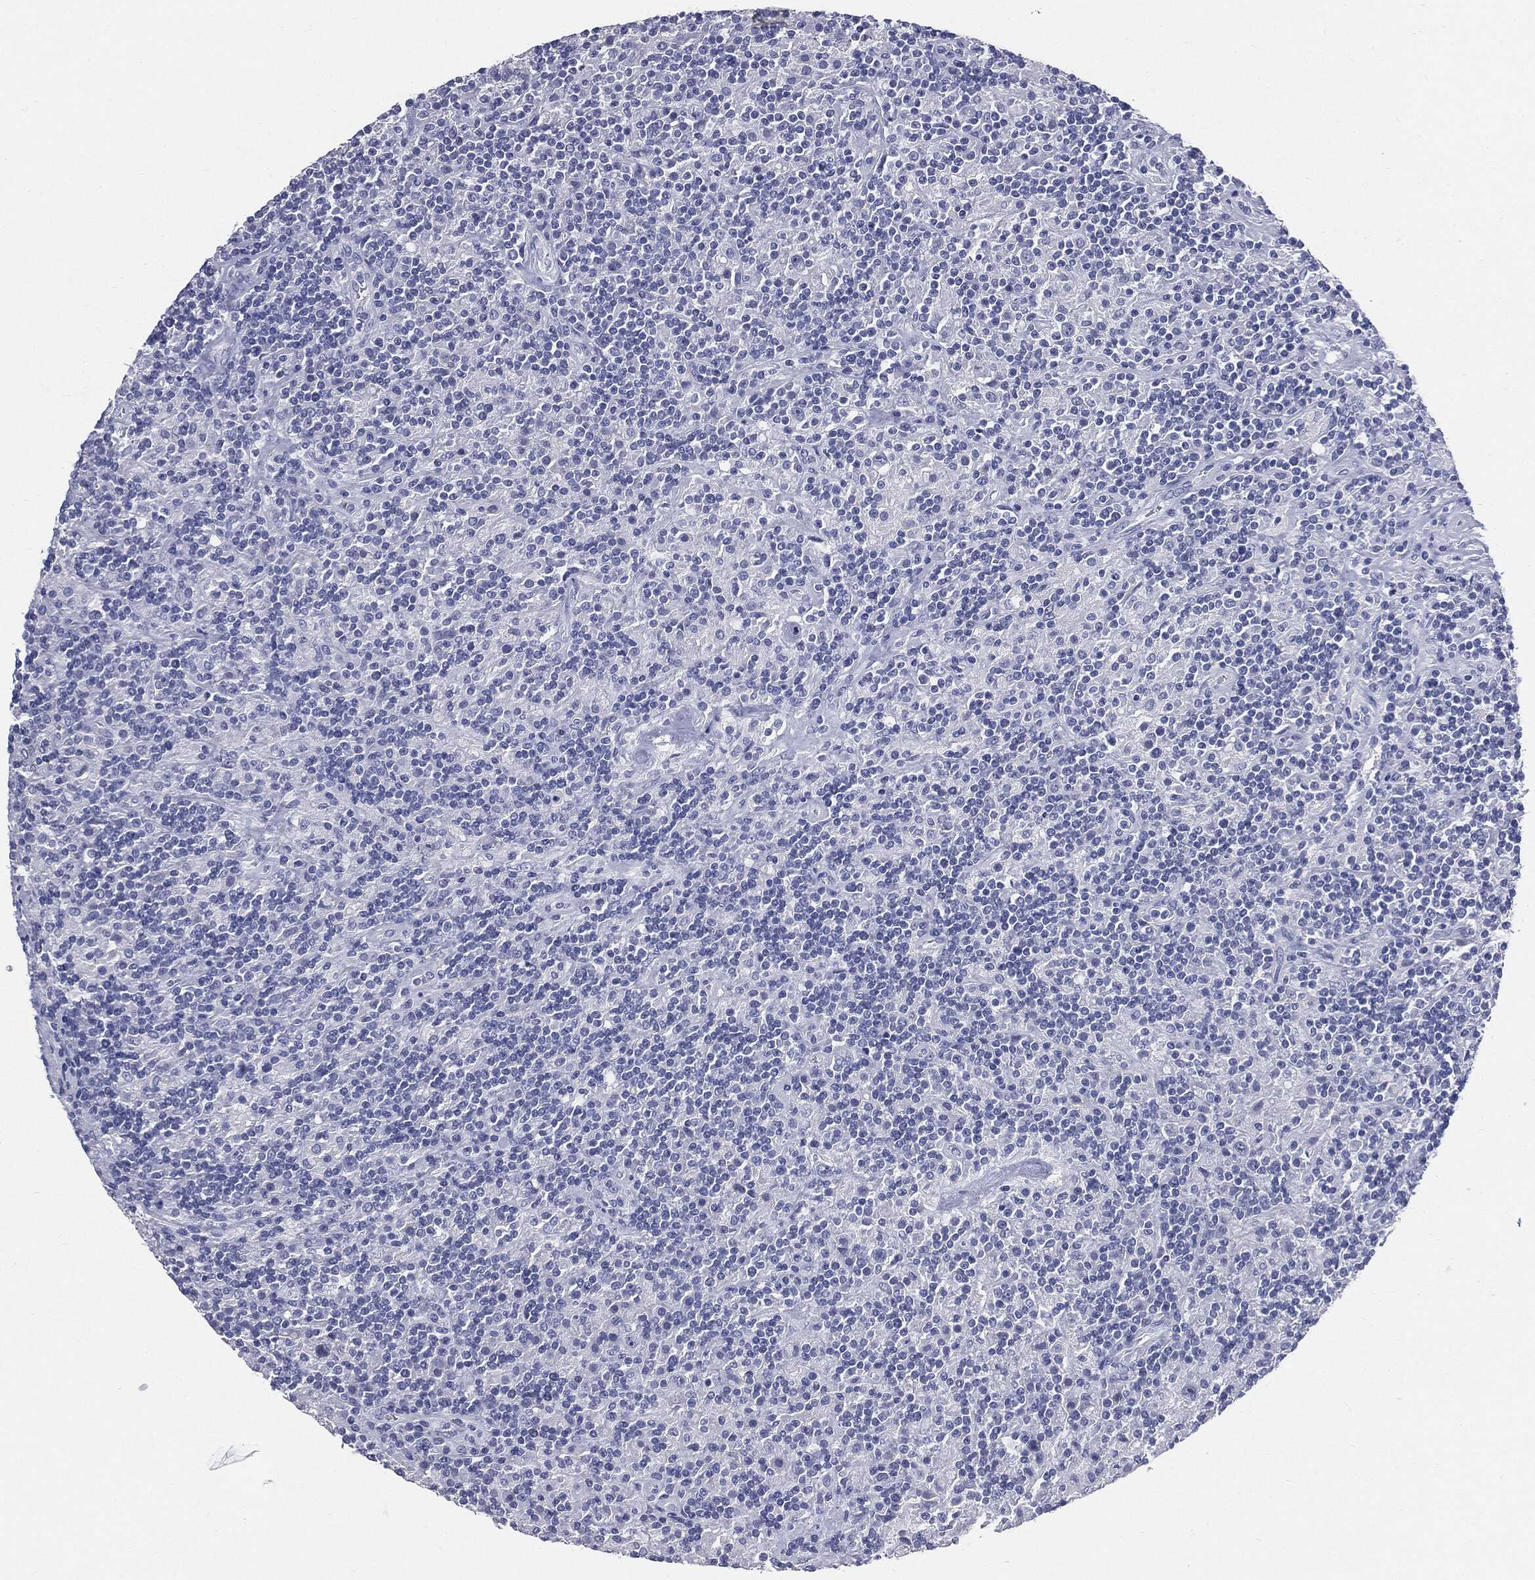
{"staining": {"intensity": "negative", "quantity": "none", "location": "none"}, "tissue": "lymphoma", "cell_type": "Tumor cells", "image_type": "cancer", "snomed": [{"axis": "morphology", "description": "Hodgkin's disease, NOS"}, {"axis": "topography", "description": "Lymph node"}], "caption": "Lymphoma stained for a protein using immunohistochemistry (IHC) demonstrates no staining tumor cells.", "gene": "CUZD1", "patient": {"sex": "male", "age": 70}}